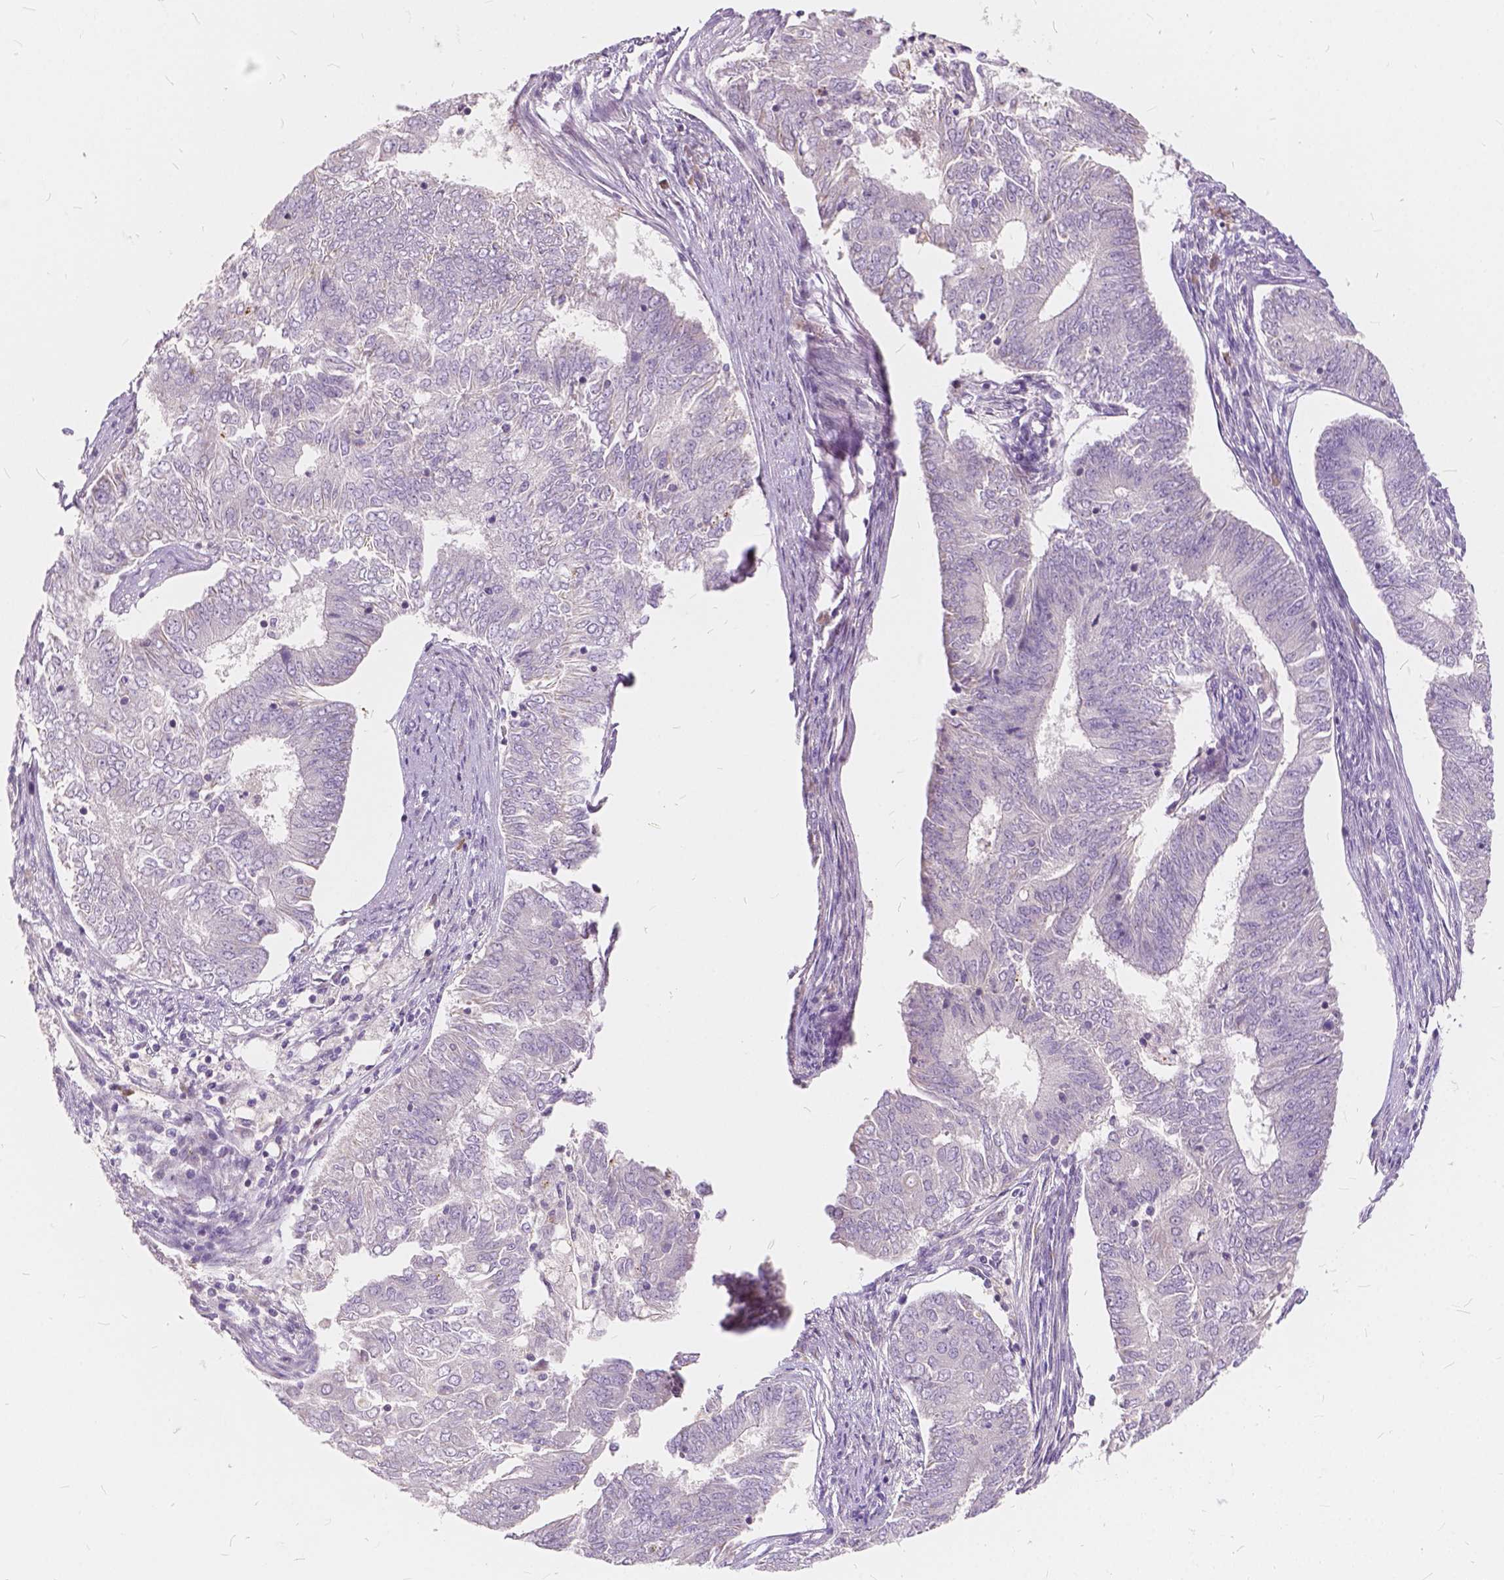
{"staining": {"intensity": "negative", "quantity": "none", "location": "none"}, "tissue": "endometrial cancer", "cell_type": "Tumor cells", "image_type": "cancer", "snomed": [{"axis": "morphology", "description": "Adenocarcinoma, NOS"}, {"axis": "topography", "description": "Endometrium"}], "caption": "A histopathology image of endometrial cancer (adenocarcinoma) stained for a protein demonstrates no brown staining in tumor cells.", "gene": "KIAA0513", "patient": {"sex": "female", "age": 62}}